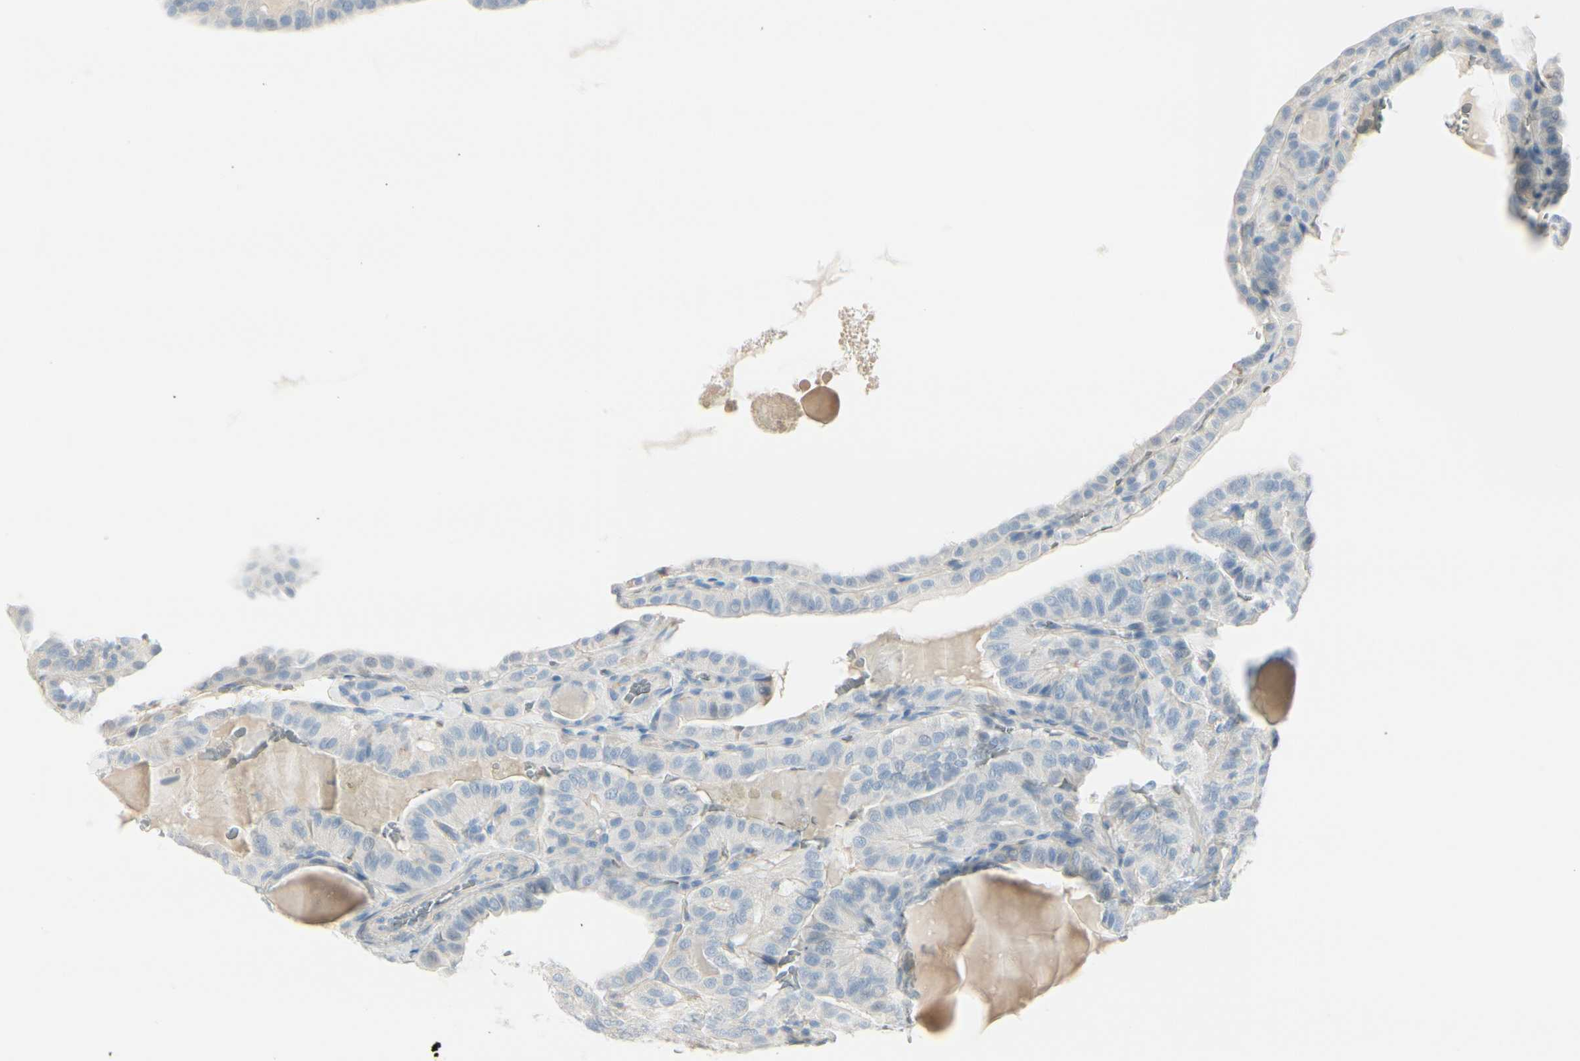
{"staining": {"intensity": "moderate", "quantity": "25%-75%", "location": "cytoplasmic/membranous"}, "tissue": "thyroid cancer", "cell_type": "Tumor cells", "image_type": "cancer", "snomed": [{"axis": "morphology", "description": "Papillary adenocarcinoma, NOS"}, {"axis": "topography", "description": "Thyroid gland"}], "caption": "Moderate cytoplasmic/membranous staining is seen in about 25%-75% of tumor cells in thyroid cancer (papillary adenocarcinoma).", "gene": "CDHR5", "patient": {"sex": "male", "age": 77}}